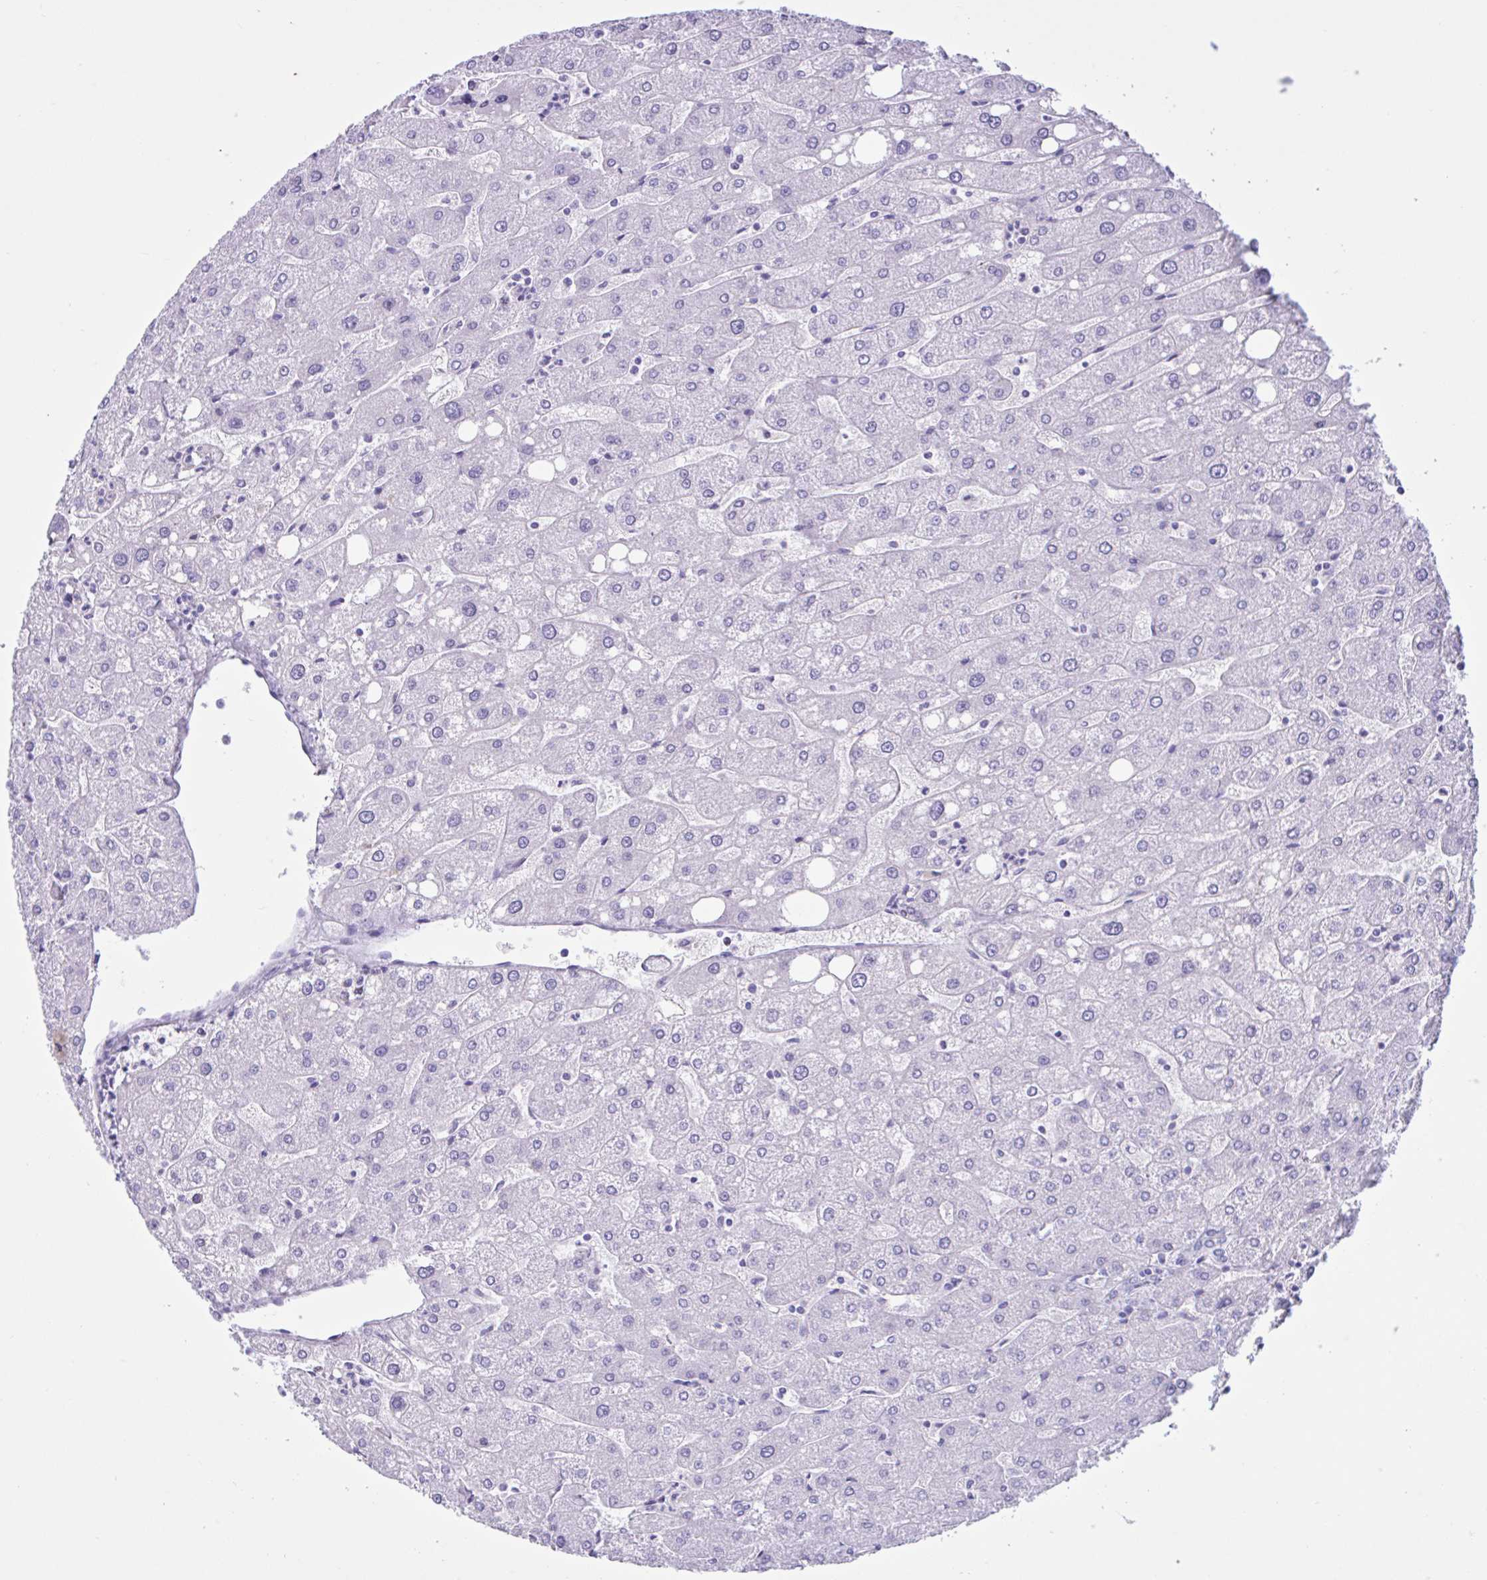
{"staining": {"intensity": "negative", "quantity": "none", "location": "none"}, "tissue": "liver", "cell_type": "Cholangiocytes", "image_type": "normal", "snomed": [{"axis": "morphology", "description": "Normal tissue, NOS"}, {"axis": "topography", "description": "Liver"}], "caption": "A high-resolution photomicrograph shows immunohistochemistry (IHC) staining of normal liver, which demonstrates no significant expression in cholangiocytes.", "gene": "MRGPRG", "patient": {"sex": "male", "age": 67}}